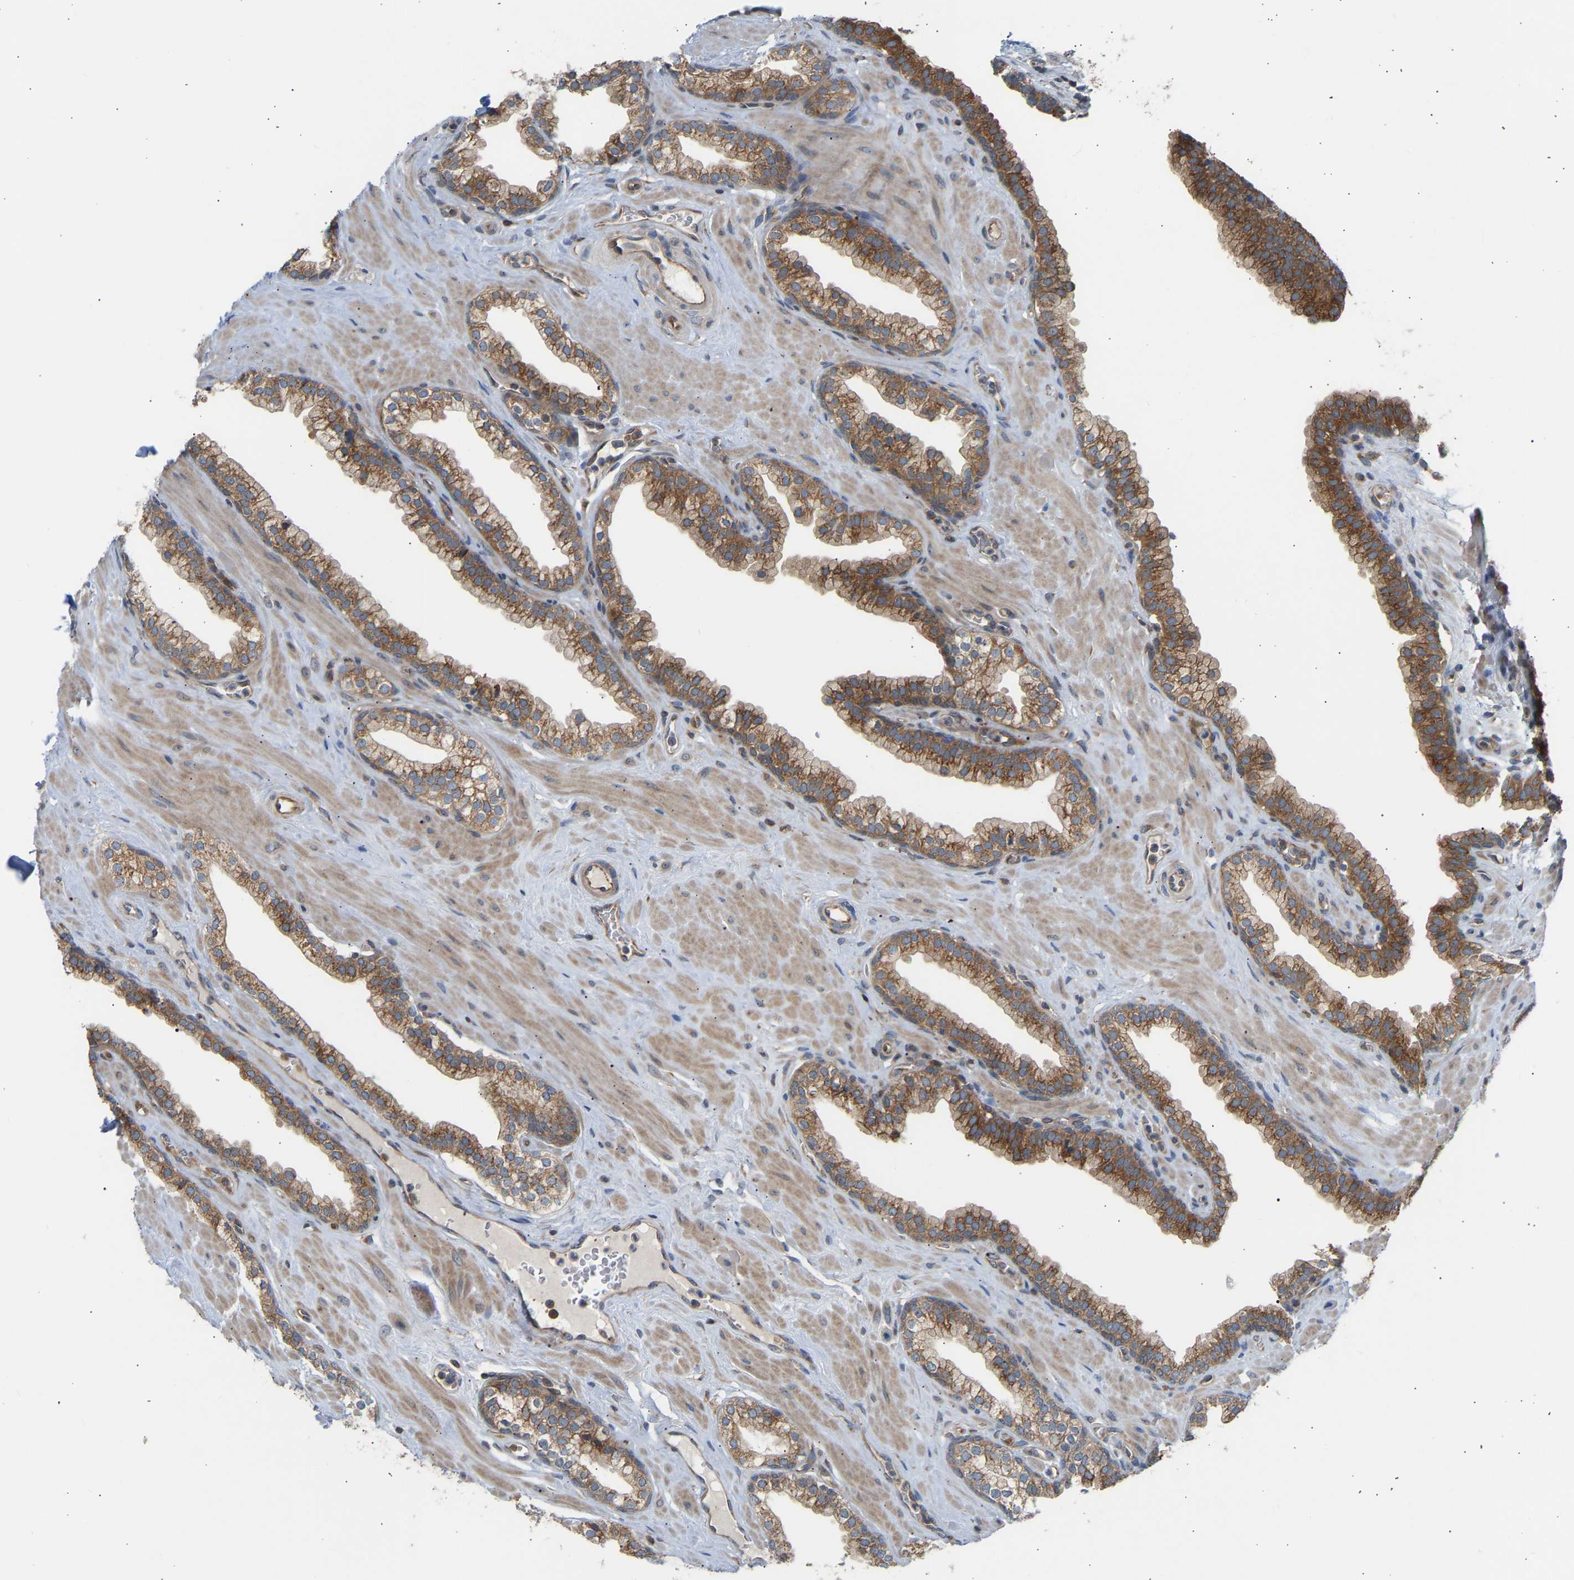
{"staining": {"intensity": "moderate", "quantity": ">75%", "location": "cytoplasmic/membranous"}, "tissue": "prostate", "cell_type": "Glandular cells", "image_type": "normal", "snomed": [{"axis": "morphology", "description": "Normal tissue, NOS"}, {"axis": "morphology", "description": "Urothelial carcinoma, Low grade"}, {"axis": "topography", "description": "Urinary bladder"}, {"axis": "topography", "description": "Prostate"}], "caption": "DAB (3,3'-diaminobenzidine) immunohistochemical staining of benign prostate reveals moderate cytoplasmic/membranous protein positivity in about >75% of glandular cells.", "gene": "GCN1", "patient": {"sex": "male", "age": 60}}